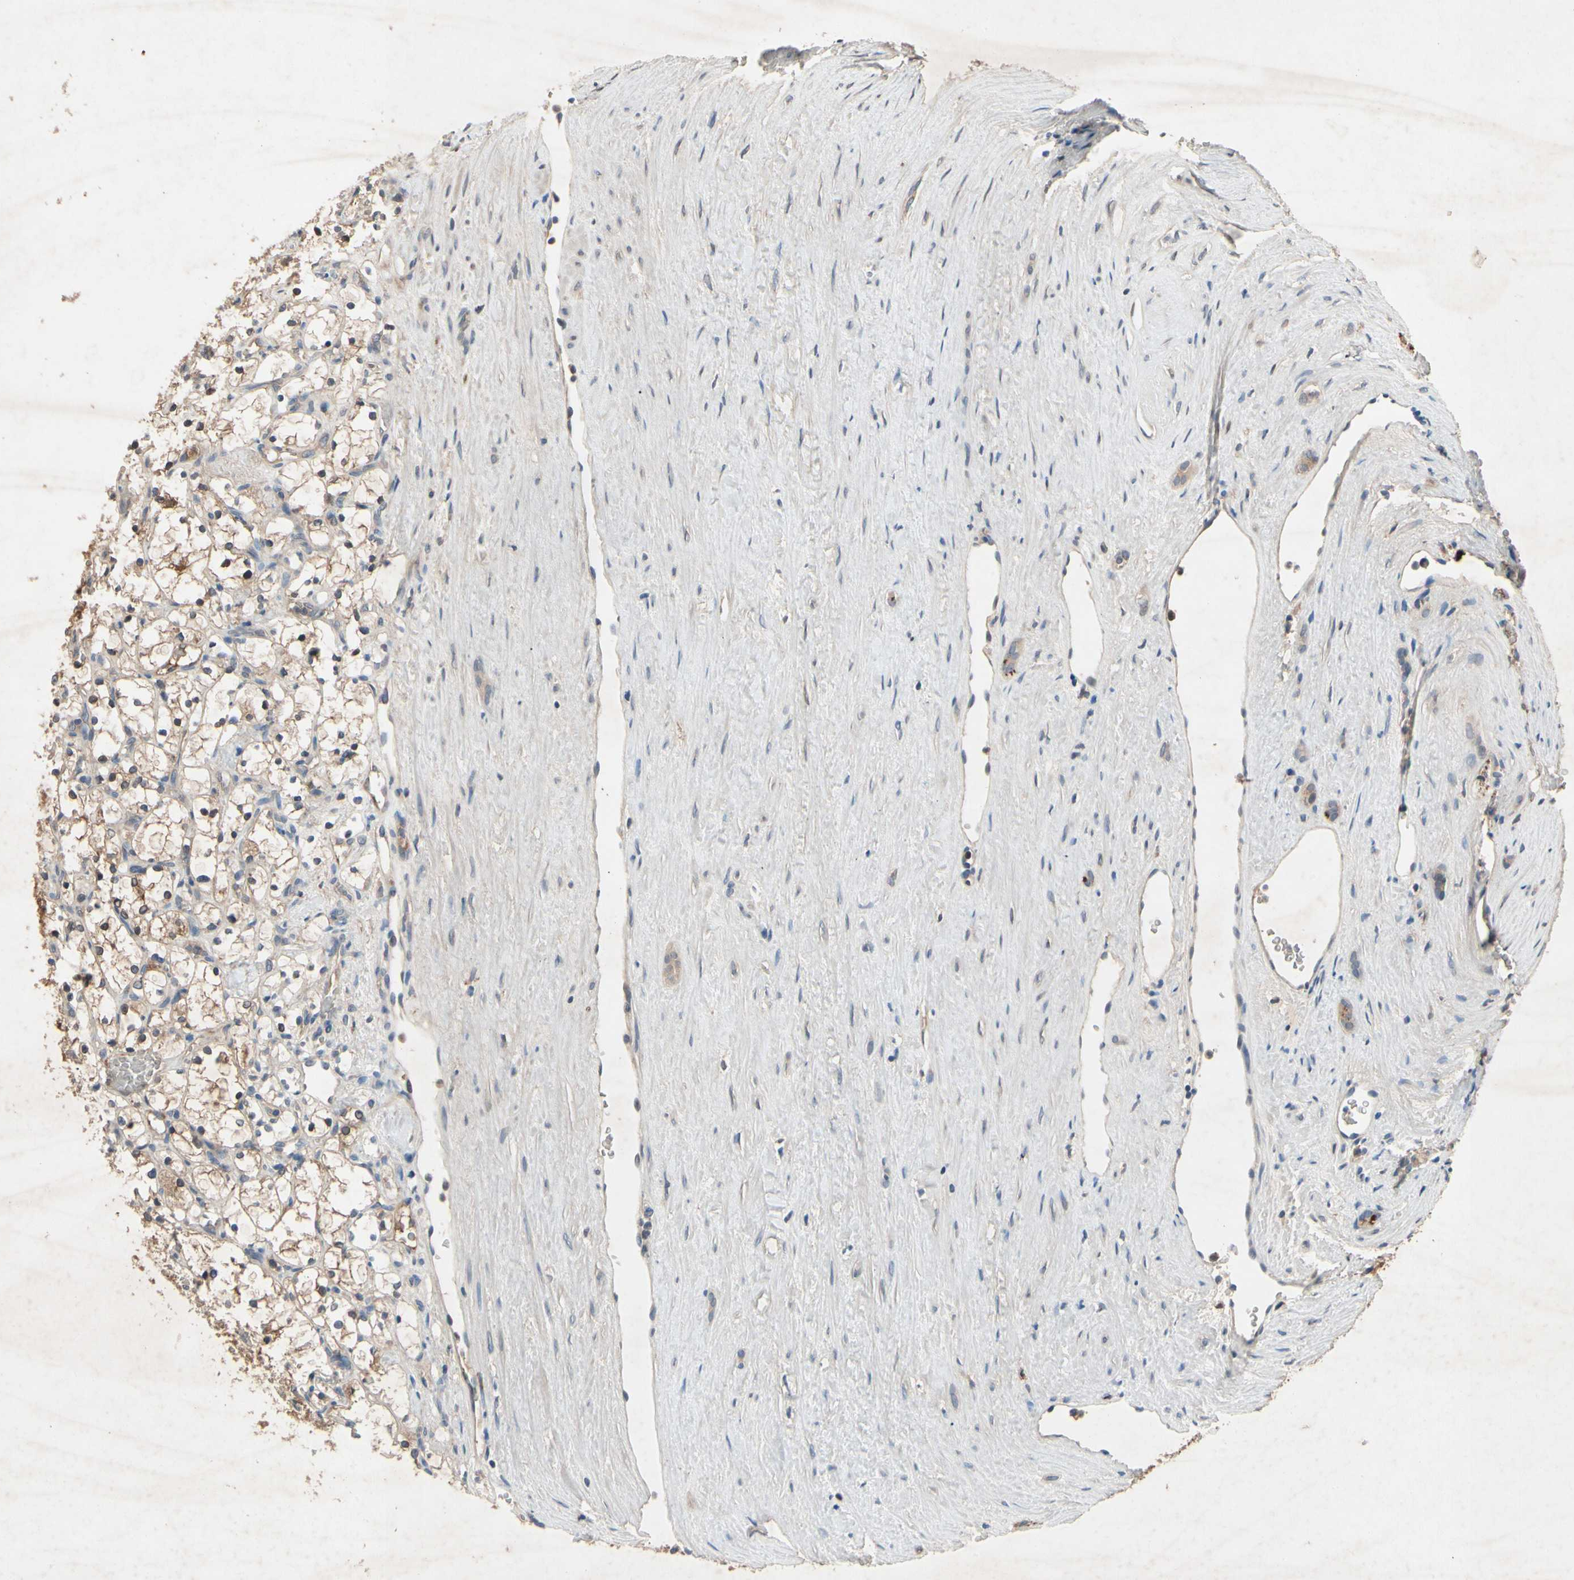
{"staining": {"intensity": "weak", "quantity": ">75%", "location": "cytoplasmic/membranous"}, "tissue": "renal cancer", "cell_type": "Tumor cells", "image_type": "cancer", "snomed": [{"axis": "morphology", "description": "Adenocarcinoma, NOS"}, {"axis": "topography", "description": "Kidney"}], "caption": "A high-resolution photomicrograph shows immunohistochemistry staining of renal cancer (adenocarcinoma), which shows weak cytoplasmic/membranous expression in approximately >75% of tumor cells.", "gene": "IL1RL1", "patient": {"sex": "female", "age": 69}}